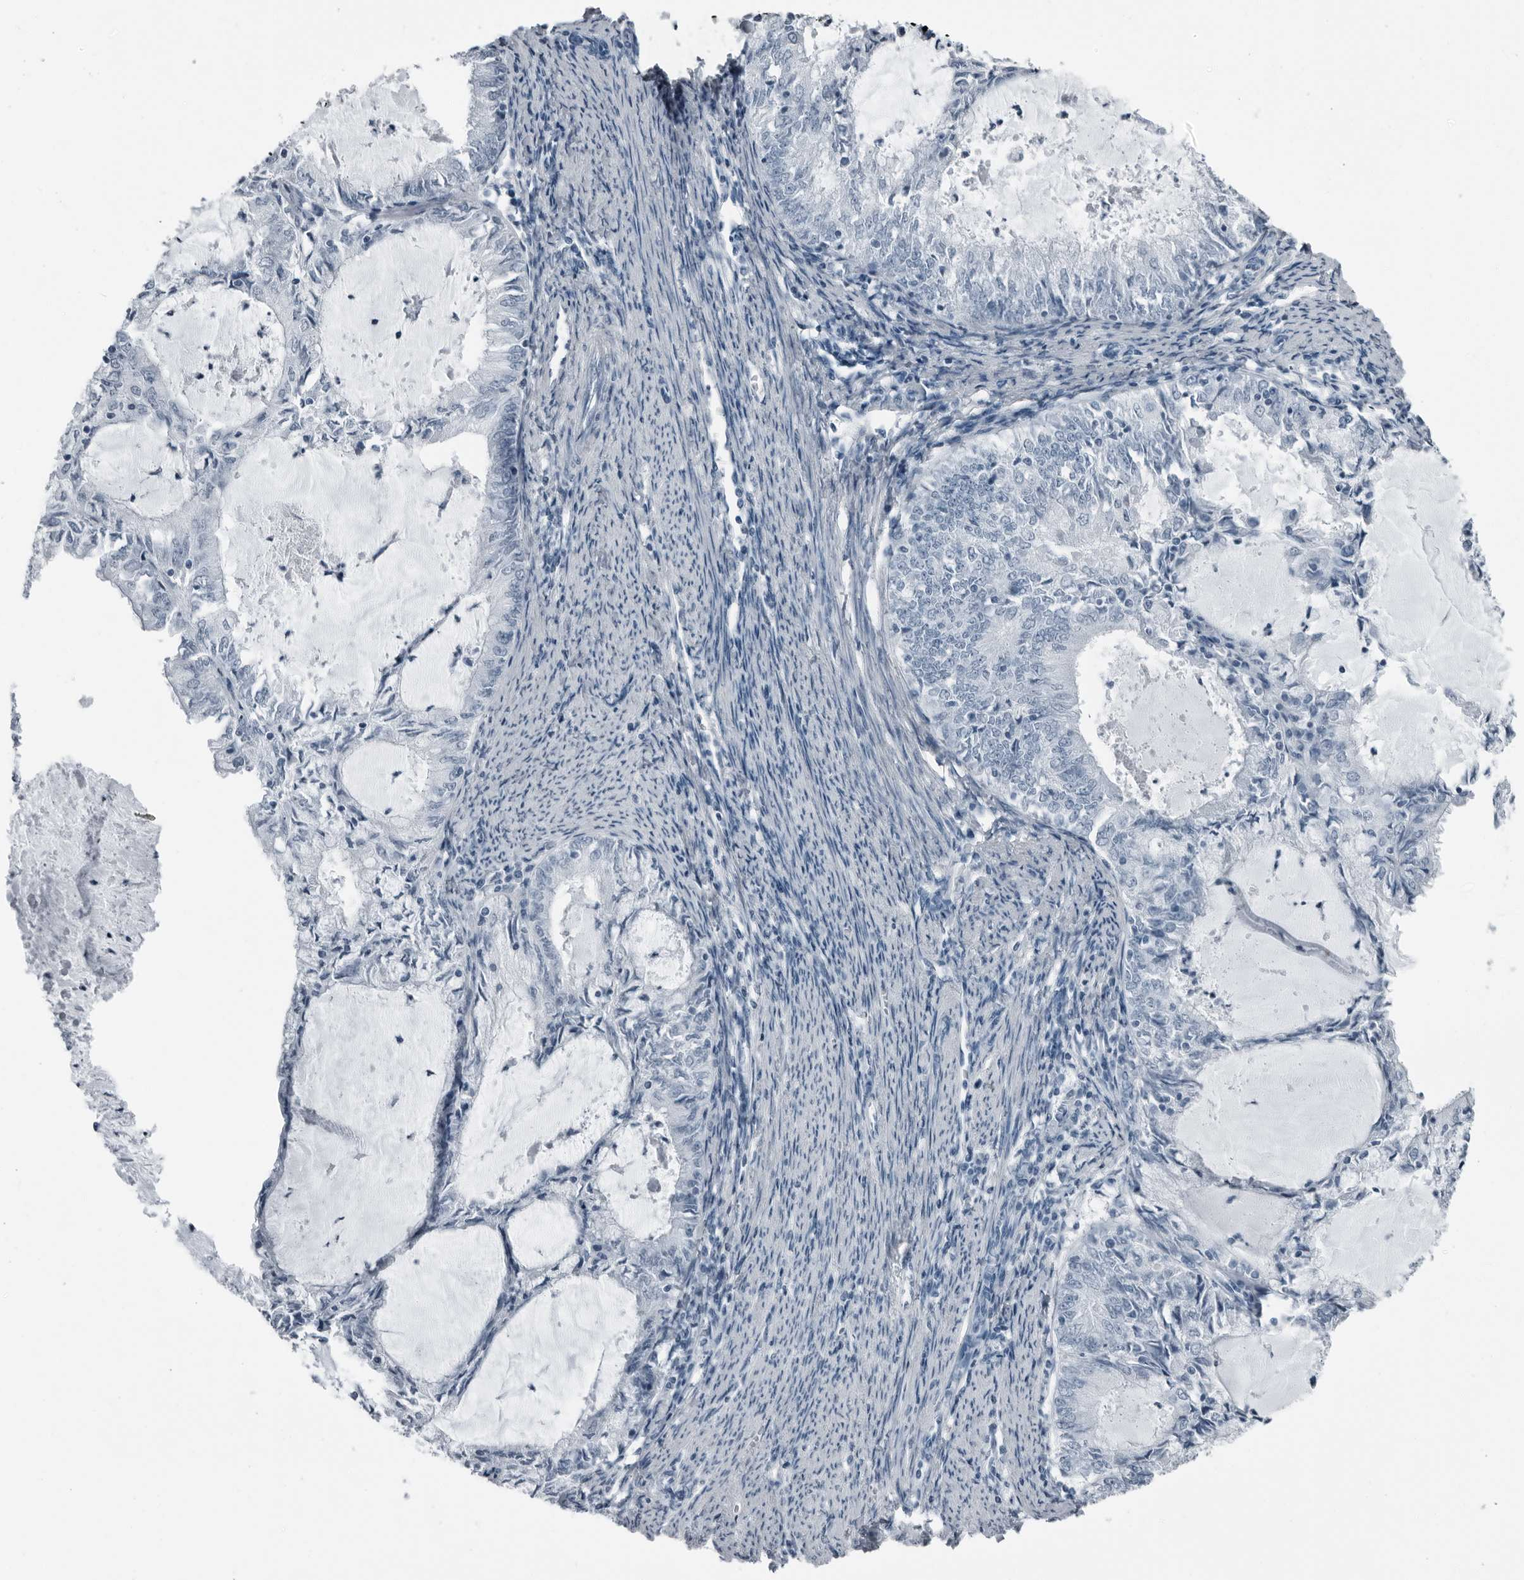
{"staining": {"intensity": "negative", "quantity": "none", "location": "none"}, "tissue": "endometrial cancer", "cell_type": "Tumor cells", "image_type": "cancer", "snomed": [{"axis": "morphology", "description": "Adenocarcinoma, NOS"}, {"axis": "topography", "description": "Endometrium"}], "caption": "Tumor cells show no significant expression in endometrial adenocarcinoma.", "gene": "PRSS1", "patient": {"sex": "female", "age": 57}}